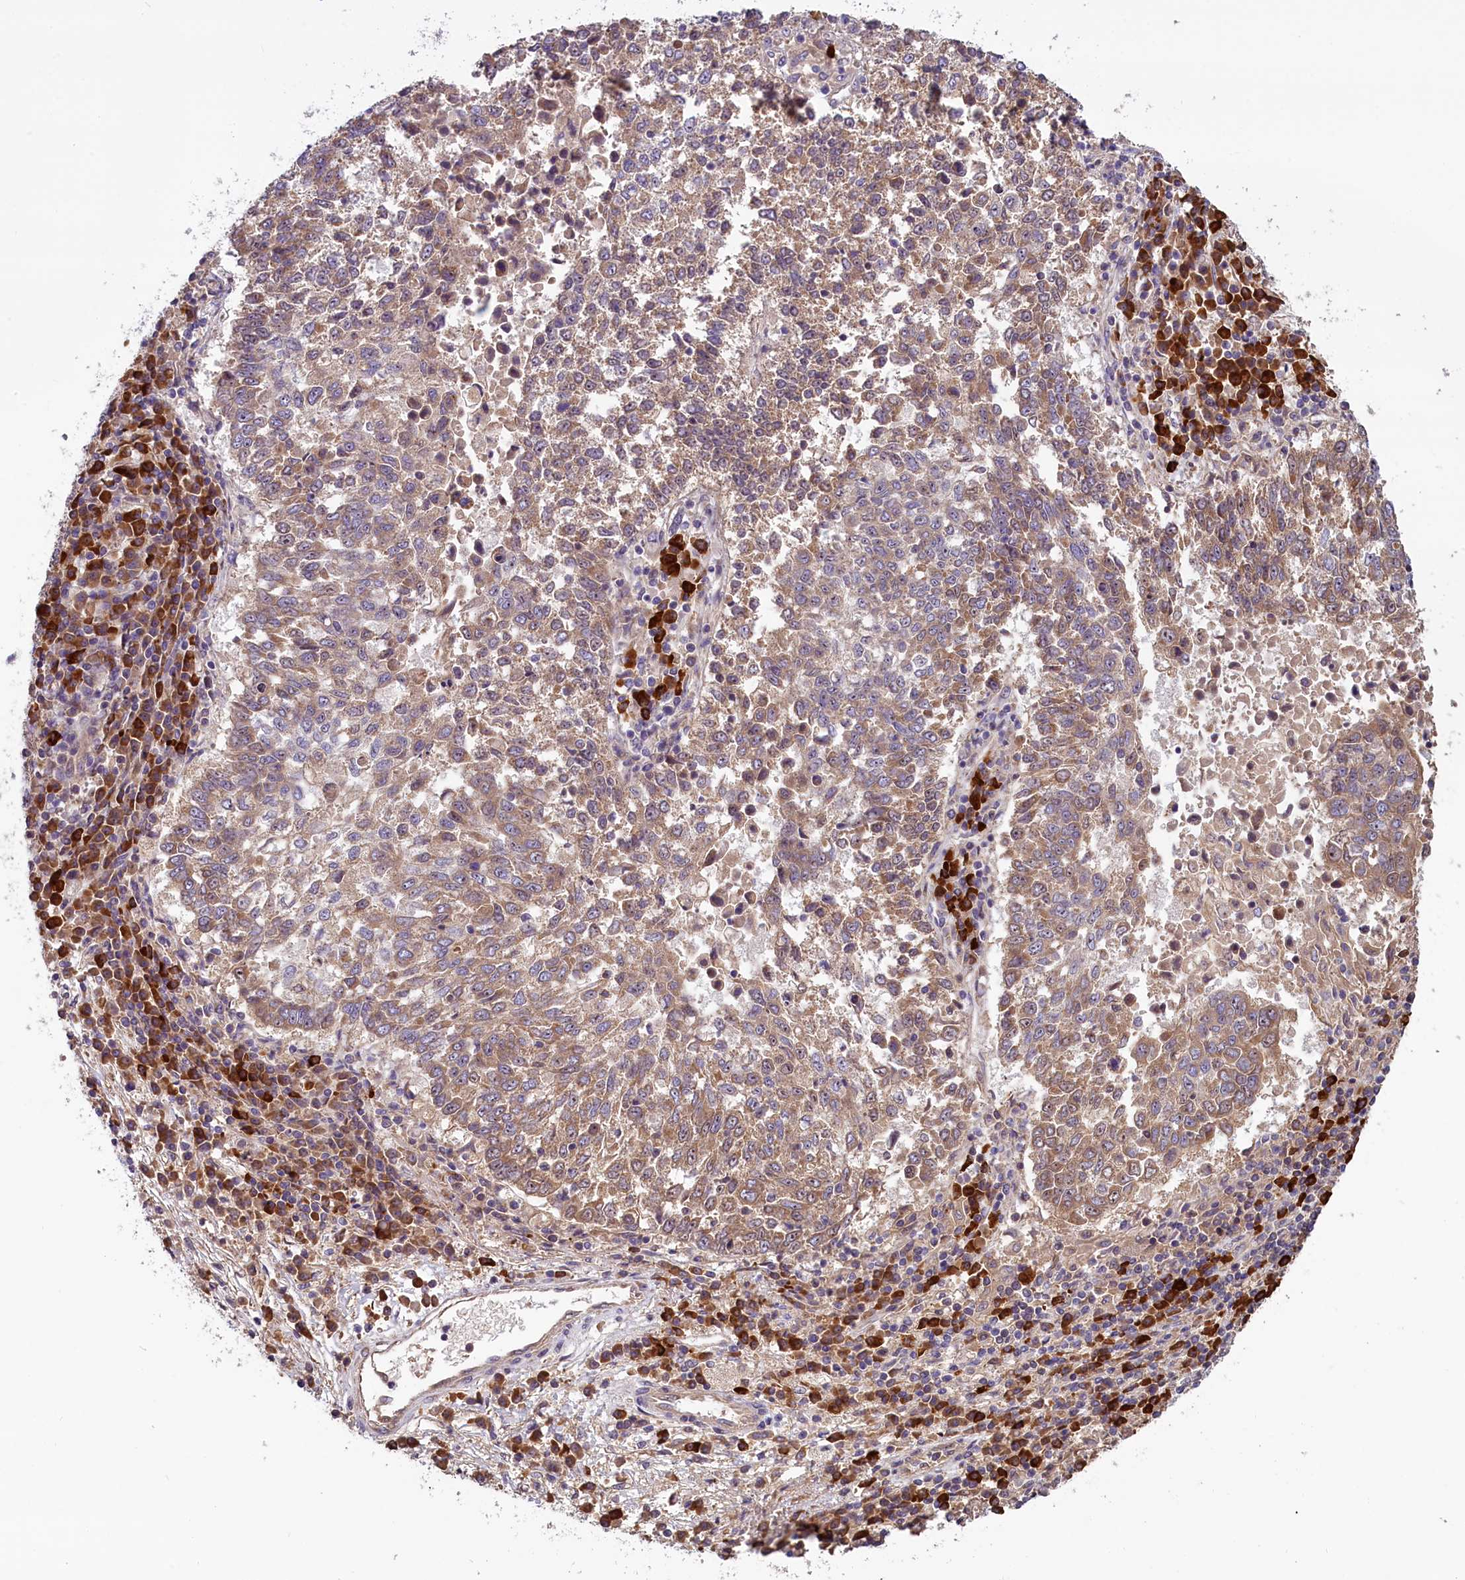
{"staining": {"intensity": "moderate", "quantity": ">75%", "location": "cytoplasmic/membranous"}, "tissue": "lung cancer", "cell_type": "Tumor cells", "image_type": "cancer", "snomed": [{"axis": "morphology", "description": "Squamous cell carcinoma, NOS"}, {"axis": "topography", "description": "Lung"}], "caption": "Tumor cells exhibit moderate cytoplasmic/membranous positivity in approximately >75% of cells in lung squamous cell carcinoma.", "gene": "FRY", "patient": {"sex": "male", "age": 73}}